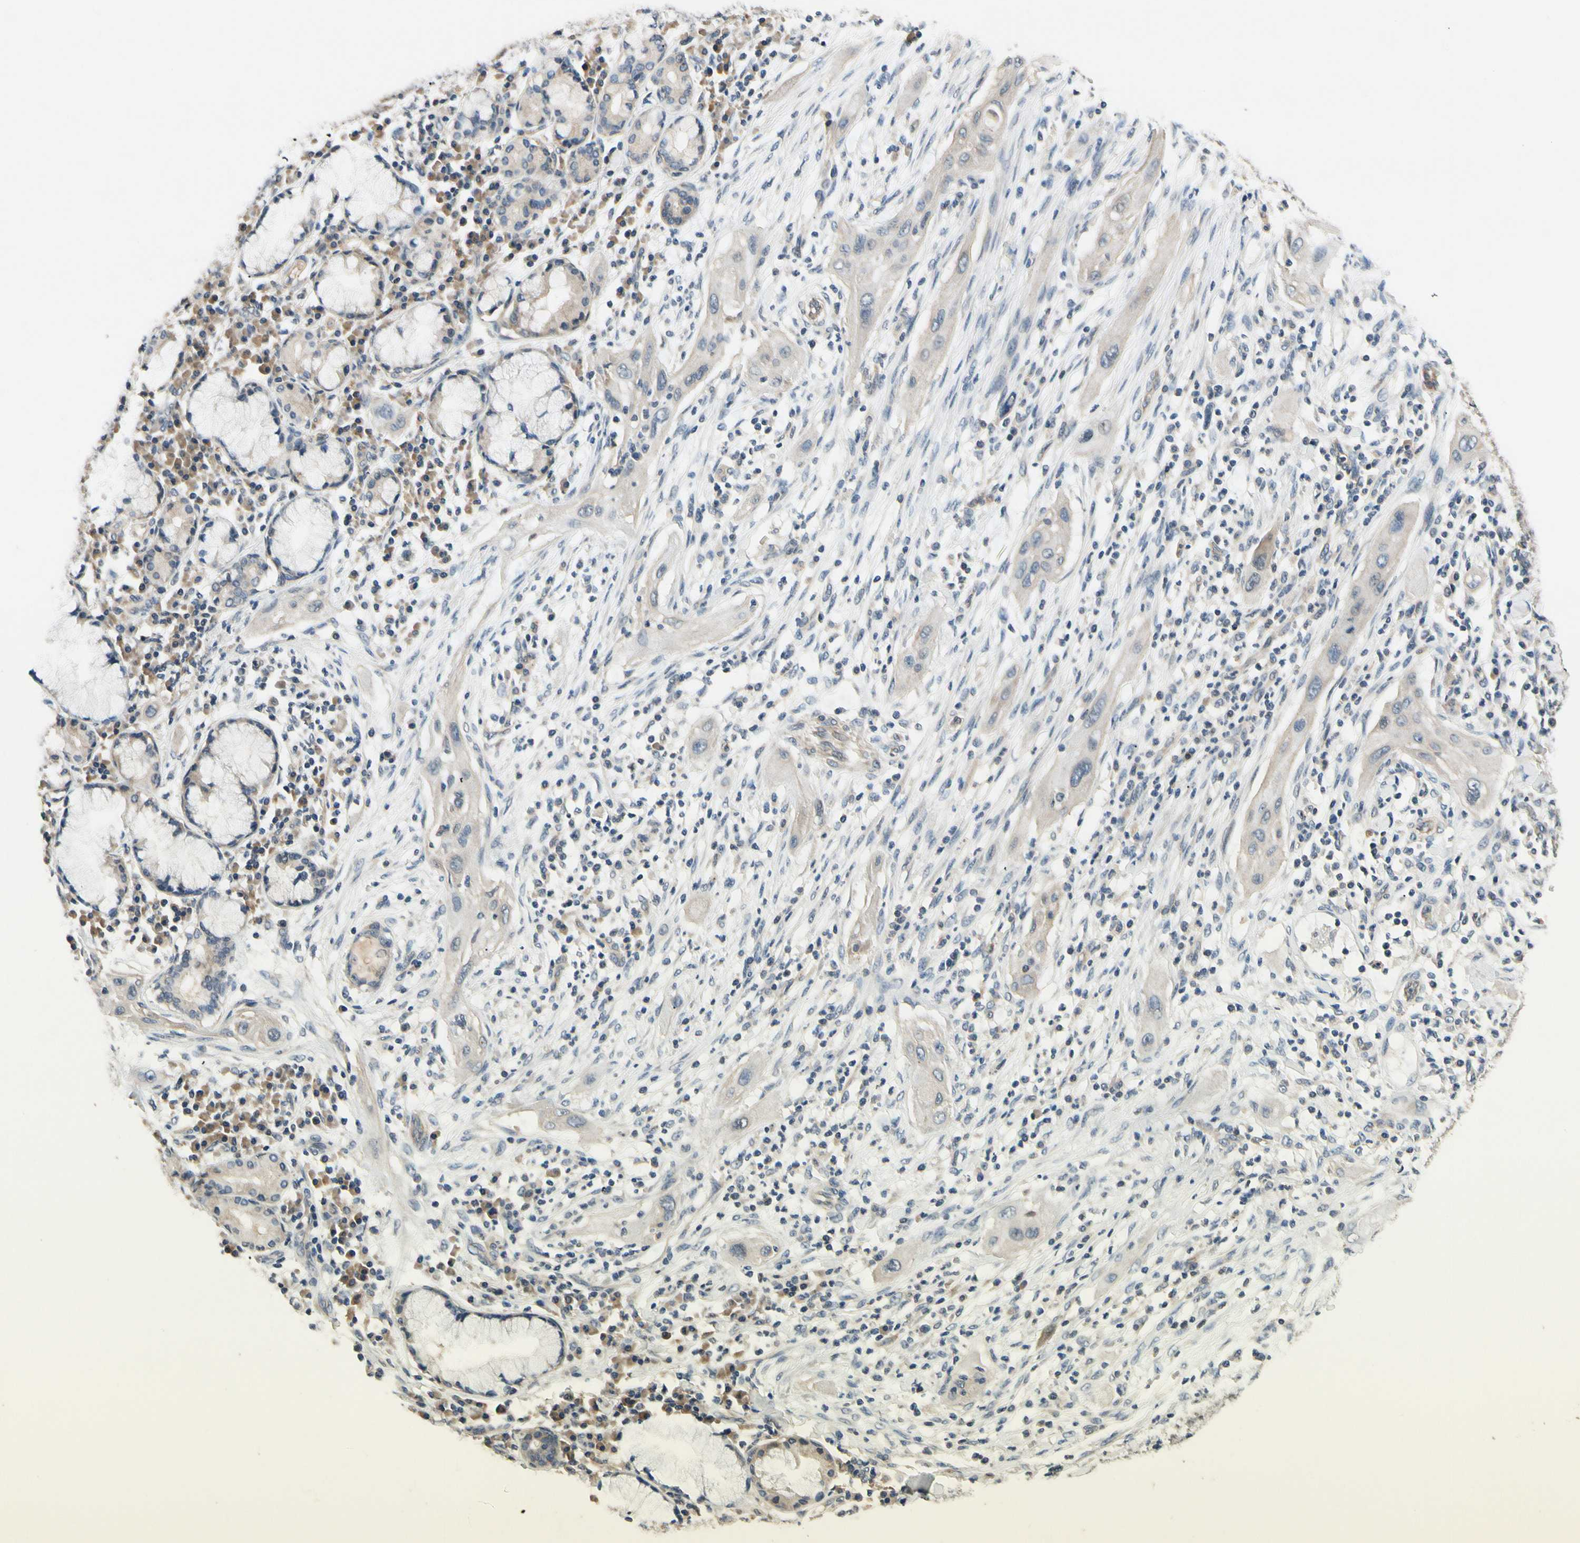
{"staining": {"intensity": "negative", "quantity": "none", "location": "none"}, "tissue": "lung cancer", "cell_type": "Tumor cells", "image_type": "cancer", "snomed": [{"axis": "morphology", "description": "Squamous cell carcinoma, NOS"}, {"axis": "topography", "description": "Lung"}], "caption": "Histopathology image shows no protein staining in tumor cells of lung cancer tissue. The staining is performed using DAB brown chromogen with nuclei counter-stained in using hematoxylin.", "gene": "ALKBH3", "patient": {"sex": "female", "age": 47}}